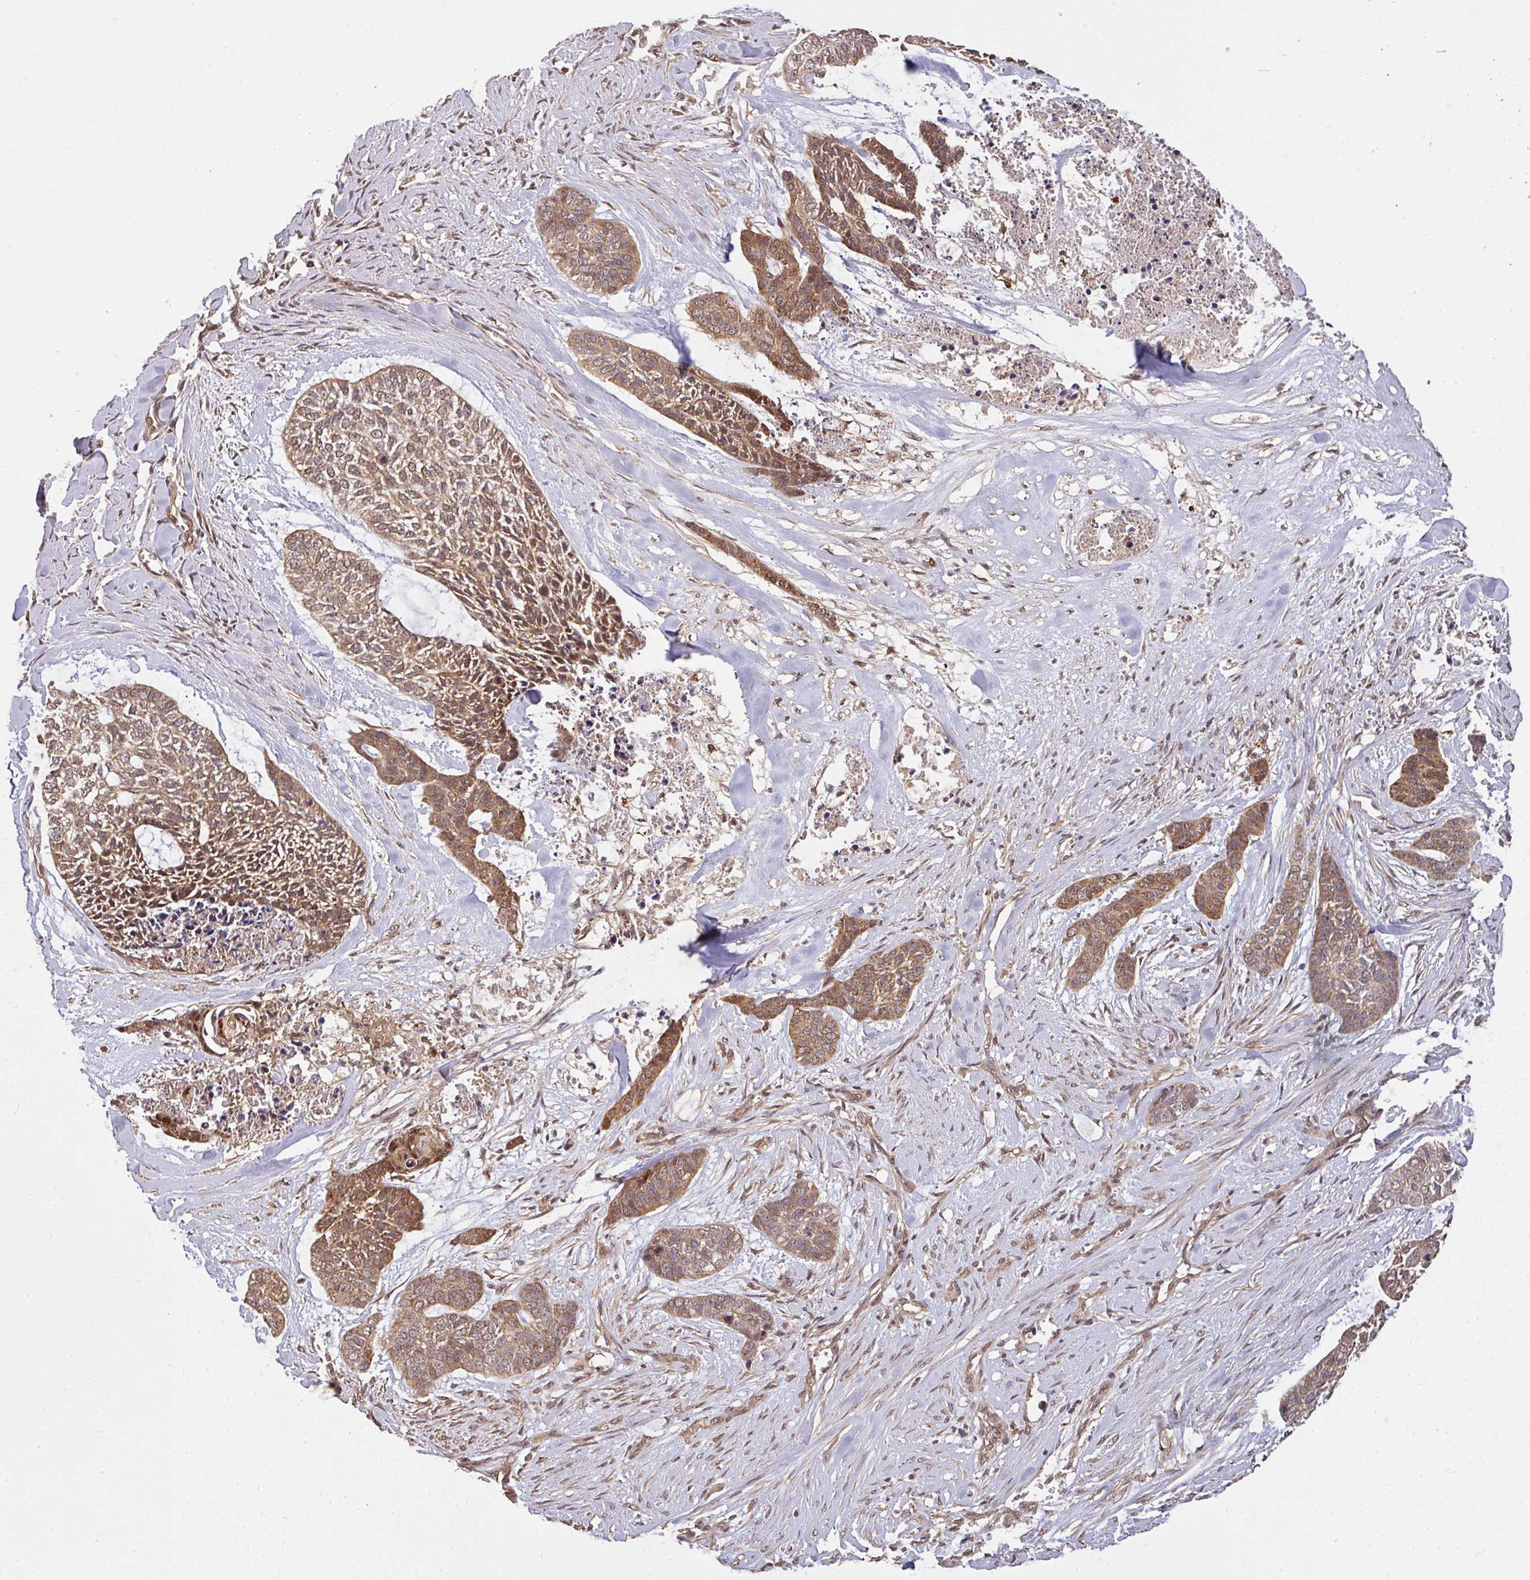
{"staining": {"intensity": "moderate", "quantity": ">75%", "location": "cytoplasmic/membranous,nuclear"}, "tissue": "skin cancer", "cell_type": "Tumor cells", "image_type": "cancer", "snomed": [{"axis": "morphology", "description": "Basal cell carcinoma"}, {"axis": "topography", "description": "Skin"}], "caption": "A micrograph of skin cancer stained for a protein shows moderate cytoplasmic/membranous and nuclear brown staining in tumor cells. Nuclei are stained in blue.", "gene": "ARPIN", "patient": {"sex": "female", "age": 64}}